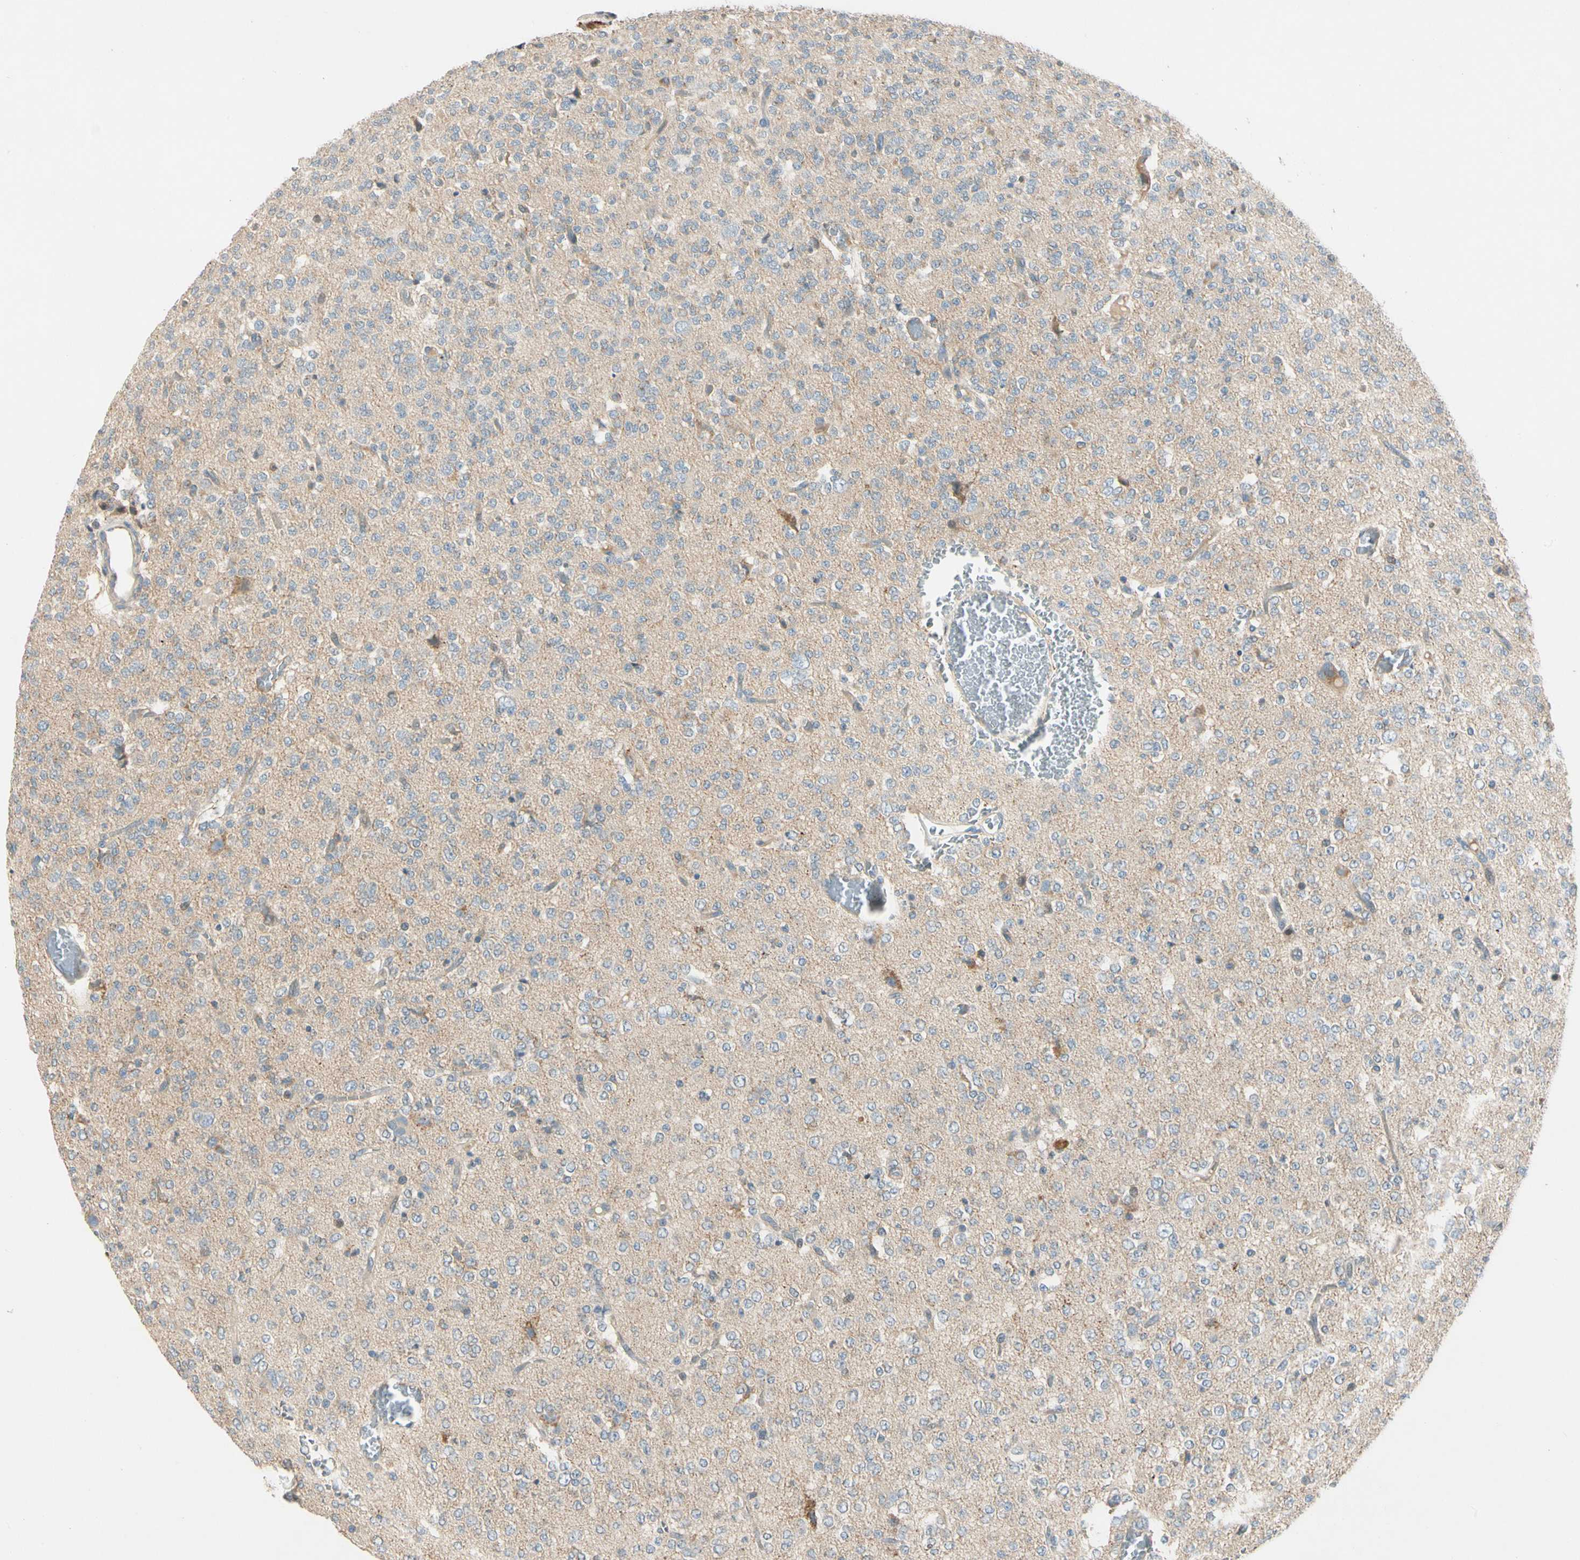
{"staining": {"intensity": "weak", "quantity": "<25%", "location": "cytoplasmic/membranous"}, "tissue": "glioma", "cell_type": "Tumor cells", "image_type": "cancer", "snomed": [{"axis": "morphology", "description": "Glioma, malignant, Low grade"}, {"axis": "topography", "description": "Brain"}], "caption": "An immunohistochemistry (IHC) image of glioma is shown. There is no staining in tumor cells of glioma.", "gene": "CDH6", "patient": {"sex": "male", "age": 38}}